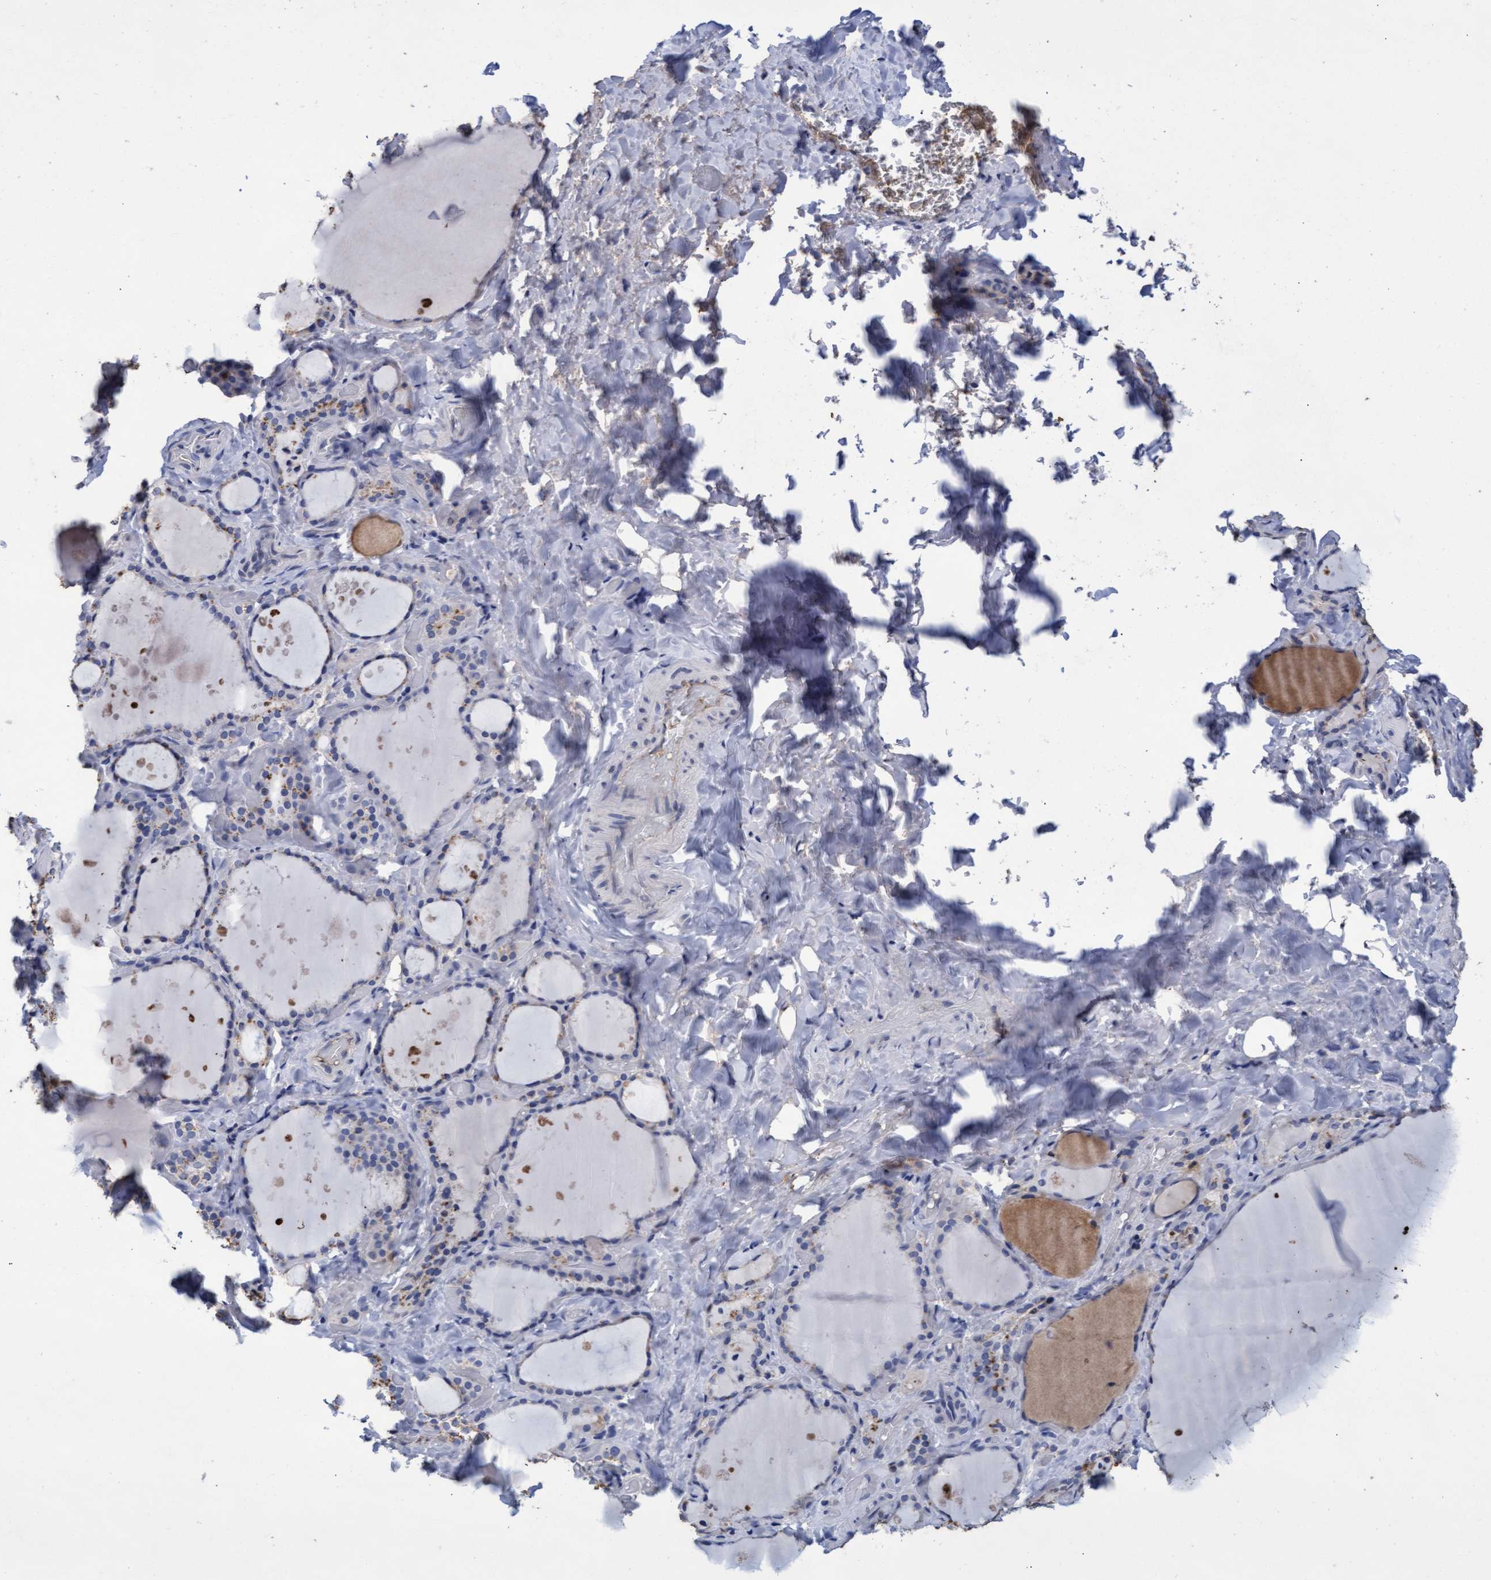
{"staining": {"intensity": "weak", "quantity": "<25%", "location": "cytoplasmic/membranous"}, "tissue": "thyroid gland", "cell_type": "Glandular cells", "image_type": "normal", "snomed": [{"axis": "morphology", "description": "Normal tissue, NOS"}, {"axis": "topography", "description": "Thyroid gland"}], "caption": "Immunohistochemical staining of unremarkable thyroid gland displays no significant expression in glandular cells.", "gene": "GPR39", "patient": {"sex": "female", "age": 44}}